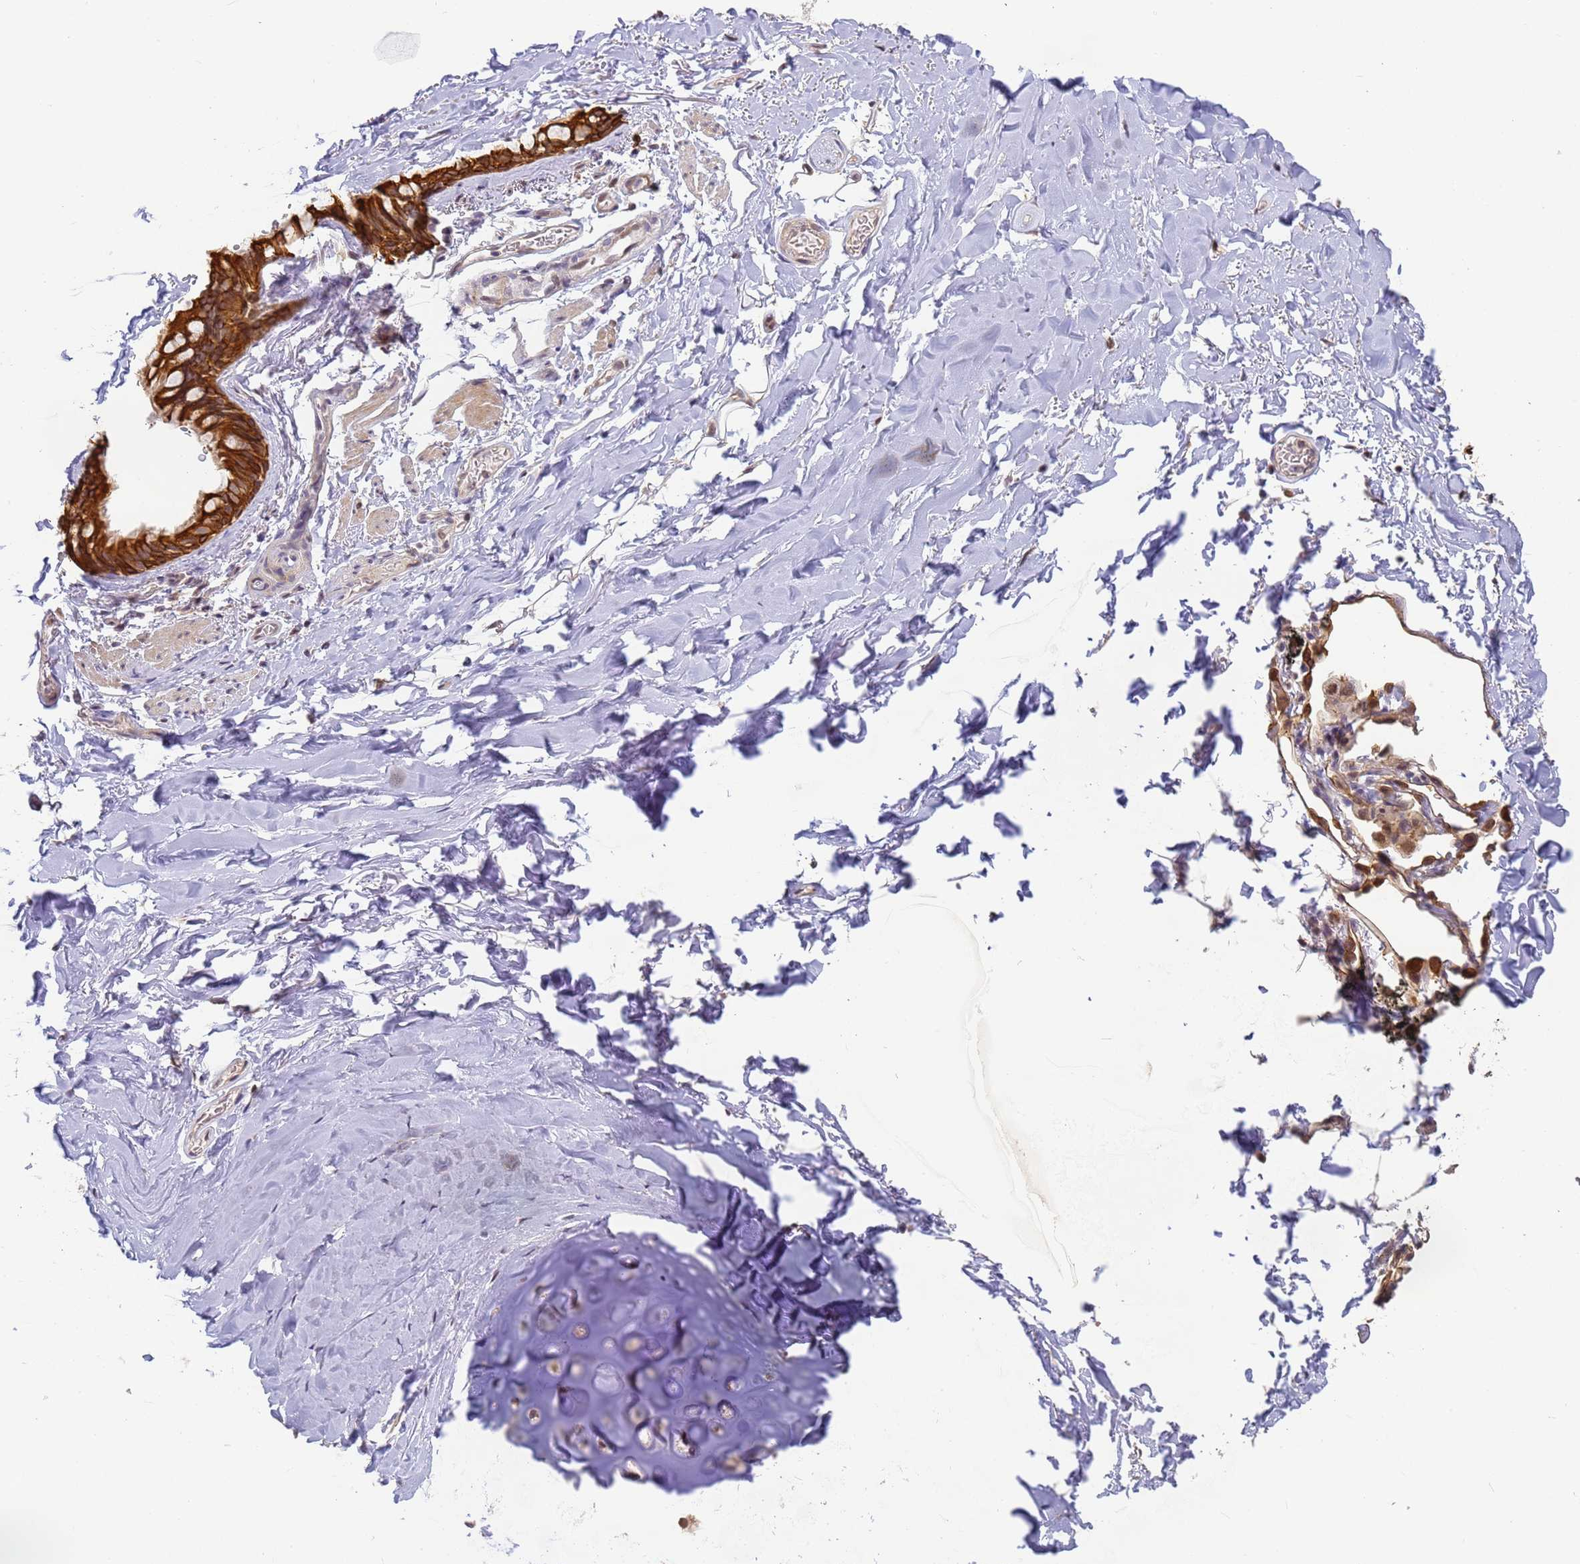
{"staining": {"intensity": "negative", "quantity": "none", "location": "none"}, "tissue": "adipose tissue", "cell_type": "Adipocytes", "image_type": "normal", "snomed": [{"axis": "morphology", "description": "Normal tissue, NOS"}, {"axis": "topography", "description": "Lymph node"}, {"axis": "topography", "description": "Bronchus"}], "caption": "Histopathology image shows no significant protein staining in adipocytes of normal adipose tissue. (Brightfield microscopy of DAB (3,3'-diaminobenzidine) IHC at high magnification).", "gene": "VWA3A", "patient": {"sex": "male", "age": 63}}